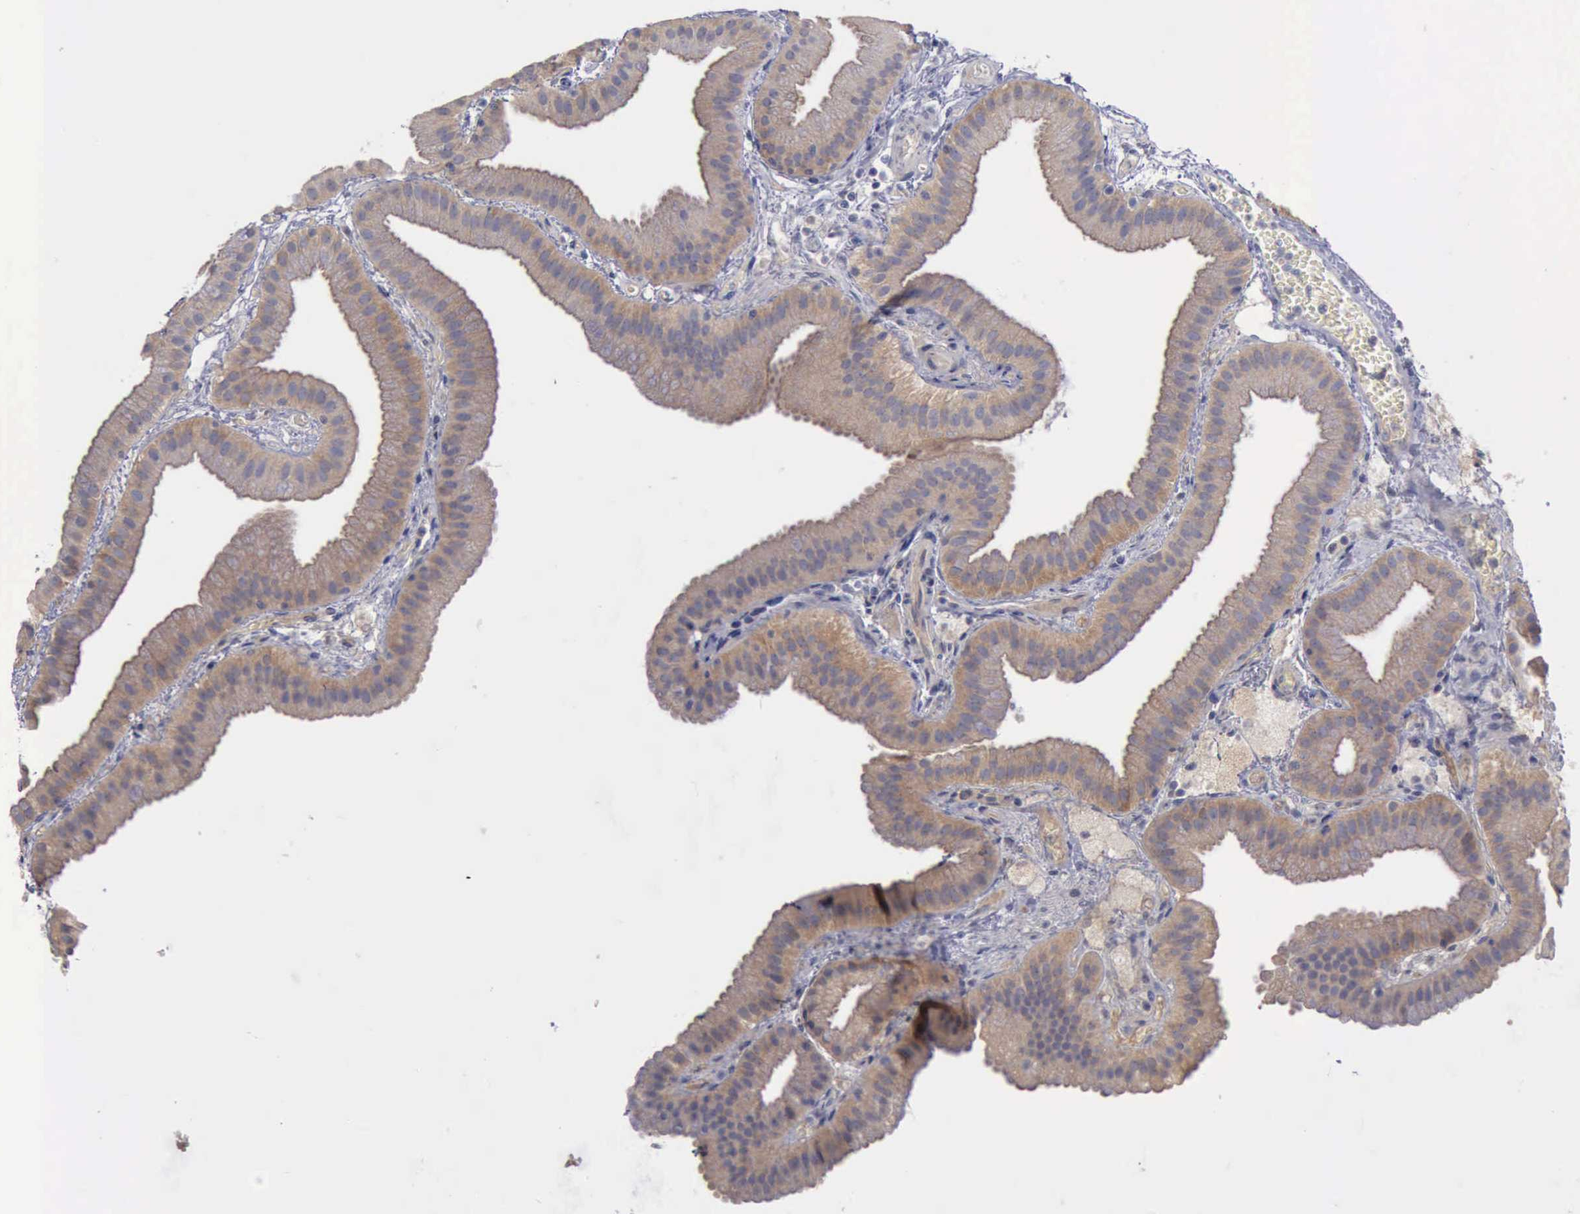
{"staining": {"intensity": "weak", "quantity": ">75%", "location": "cytoplasmic/membranous"}, "tissue": "gallbladder", "cell_type": "Glandular cells", "image_type": "normal", "snomed": [{"axis": "morphology", "description": "Normal tissue, NOS"}, {"axis": "topography", "description": "Gallbladder"}], "caption": "The image exhibits staining of normal gallbladder, revealing weak cytoplasmic/membranous protein positivity (brown color) within glandular cells. Nuclei are stained in blue.", "gene": "PHKA1", "patient": {"sex": "female", "age": 63}}